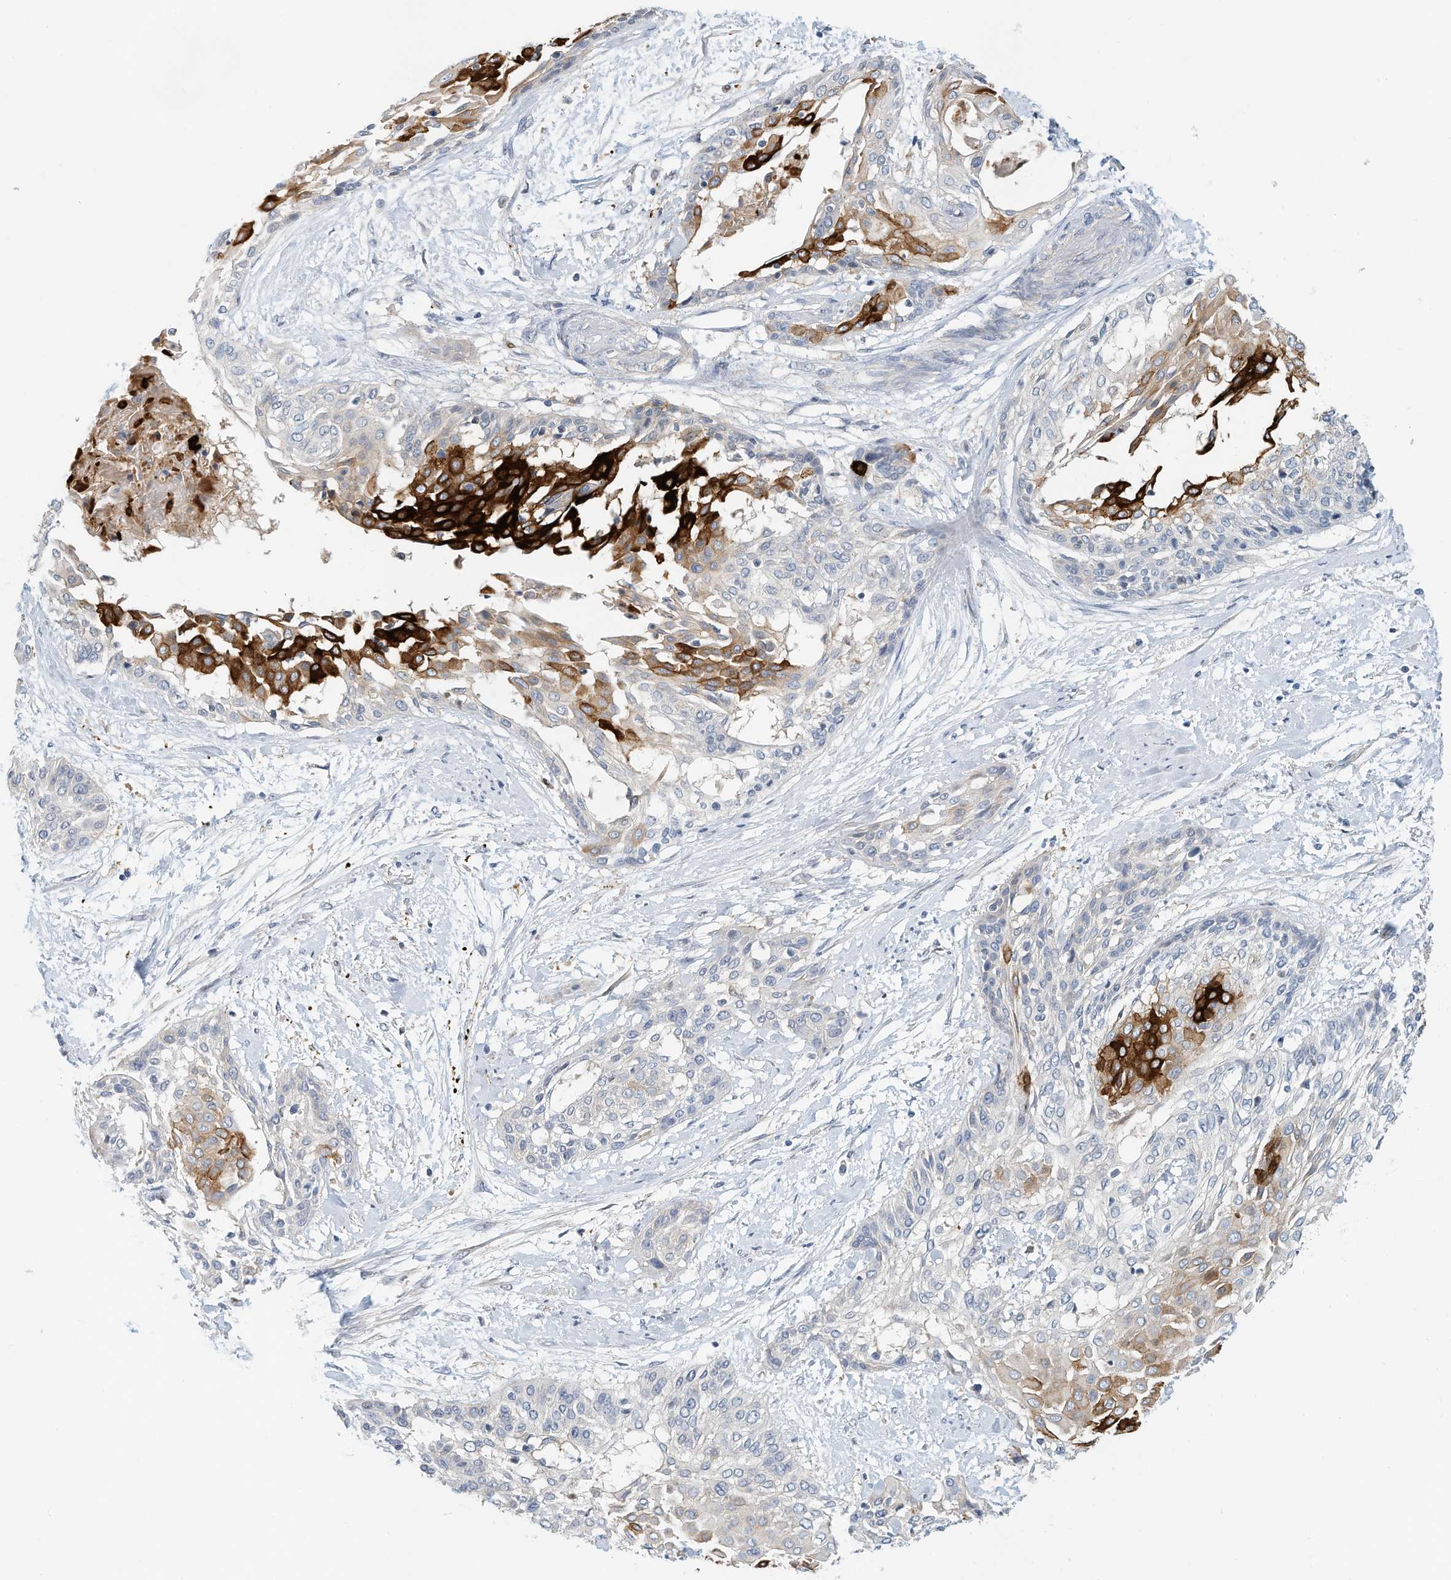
{"staining": {"intensity": "strong", "quantity": "<25%", "location": "cytoplasmic/membranous"}, "tissue": "cervical cancer", "cell_type": "Tumor cells", "image_type": "cancer", "snomed": [{"axis": "morphology", "description": "Squamous cell carcinoma, NOS"}, {"axis": "topography", "description": "Cervix"}], "caption": "Immunohistochemistry of cervical squamous cell carcinoma reveals medium levels of strong cytoplasmic/membranous expression in about <25% of tumor cells.", "gene": "MICAL1", "patient": {"sex": "female", "age": 57}}